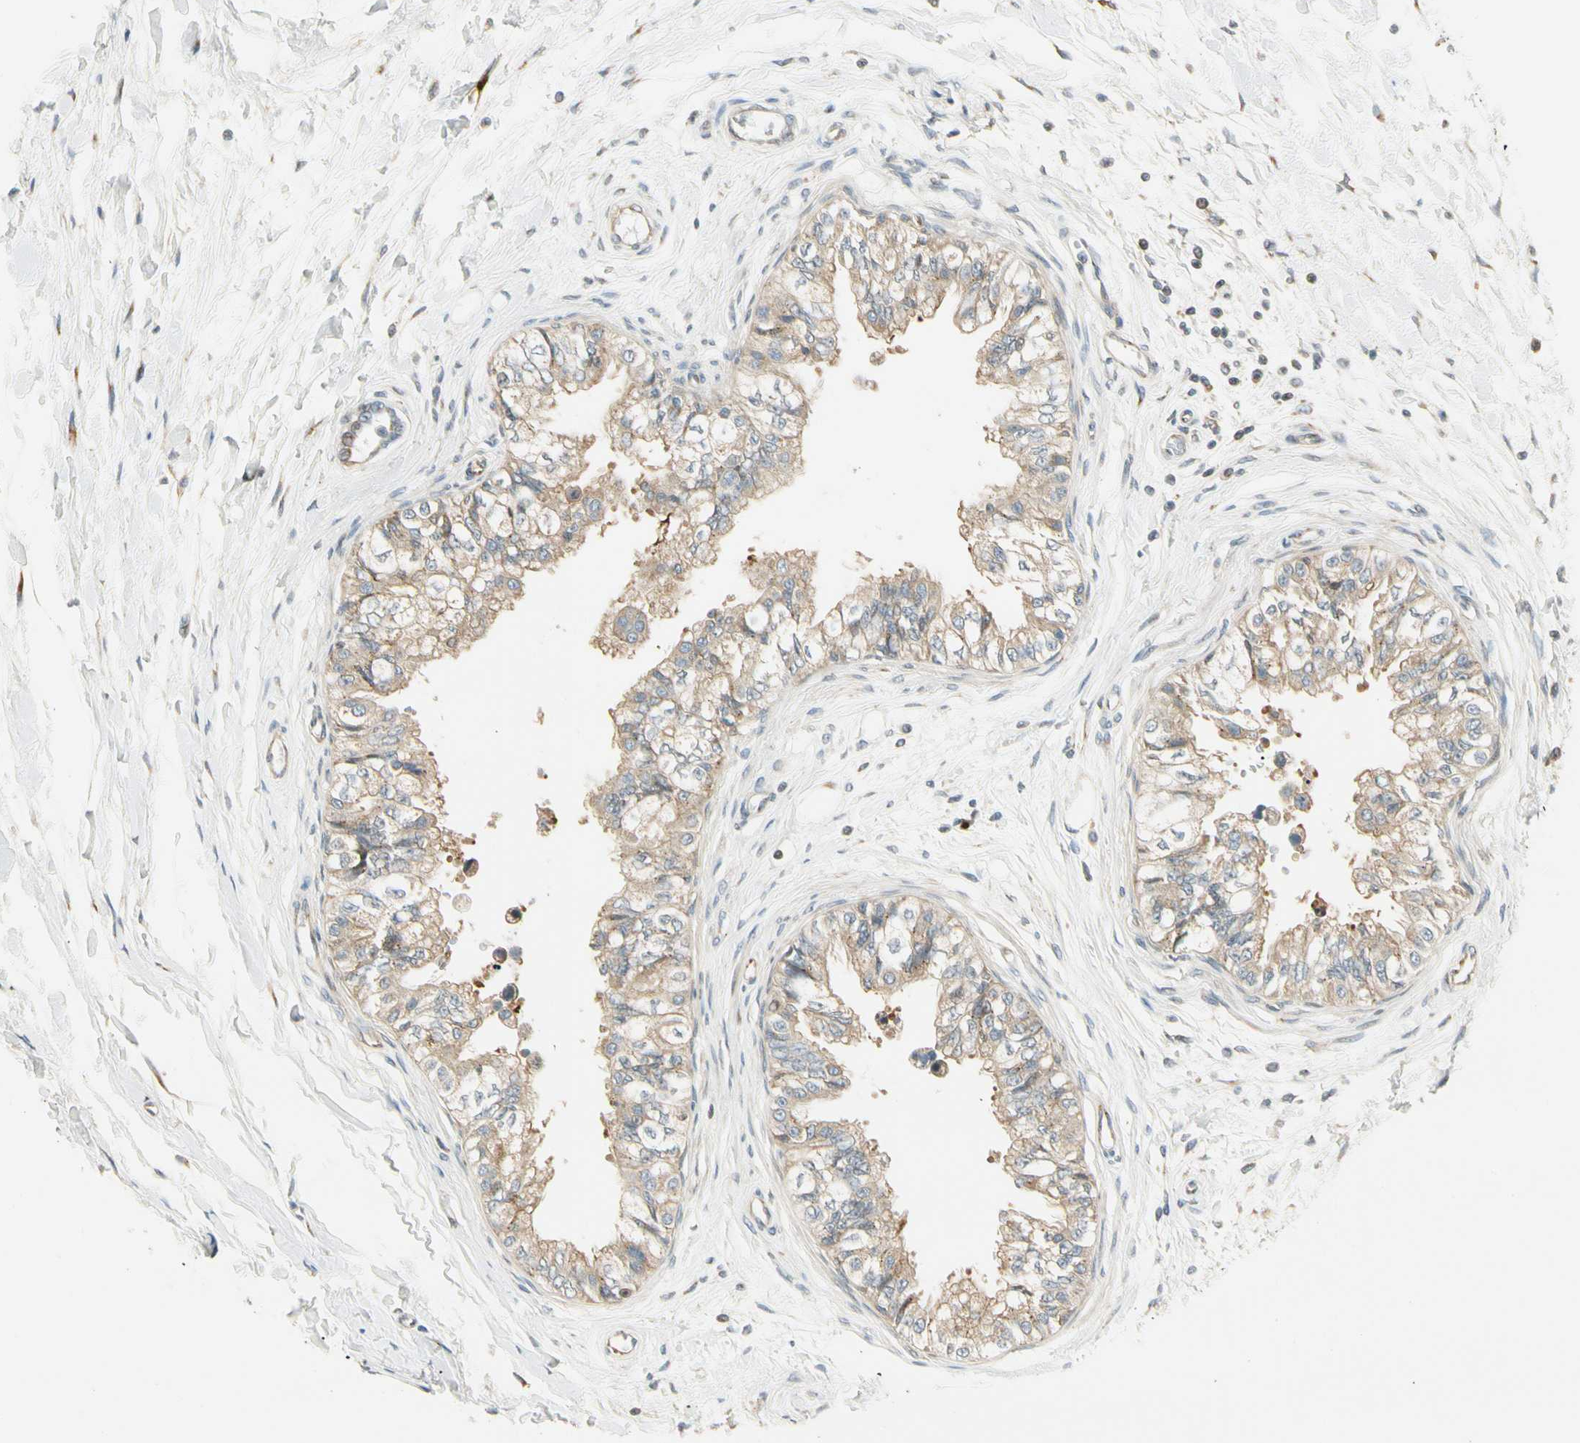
{"staining": {"intensity": "moderate", "quantity": ">75%", "location": "cytoplasmic/membranous"}, "tissue": "epididymis", "cell_type": "Glandular cells", "image_type": "normal", "snomed": [{"axis": "morphology", "description": "Normal tissue, NOS"}, {"axis": "morphology", "description": "Adenocarcinoma, metastatic, NOS"}, {"axis": "topography", "description": "Testis"}, {"axis": "topography", "description": "Epididymis"}], "caption": "Brown immunohistochemical staining in unremarkable human epididymis demonstrates moderate cytoplasmic/membranous expression in approximately >75% of glandular cells.", "gene": "MANSC1", "patient": {"sex": "male", "age": 26}}